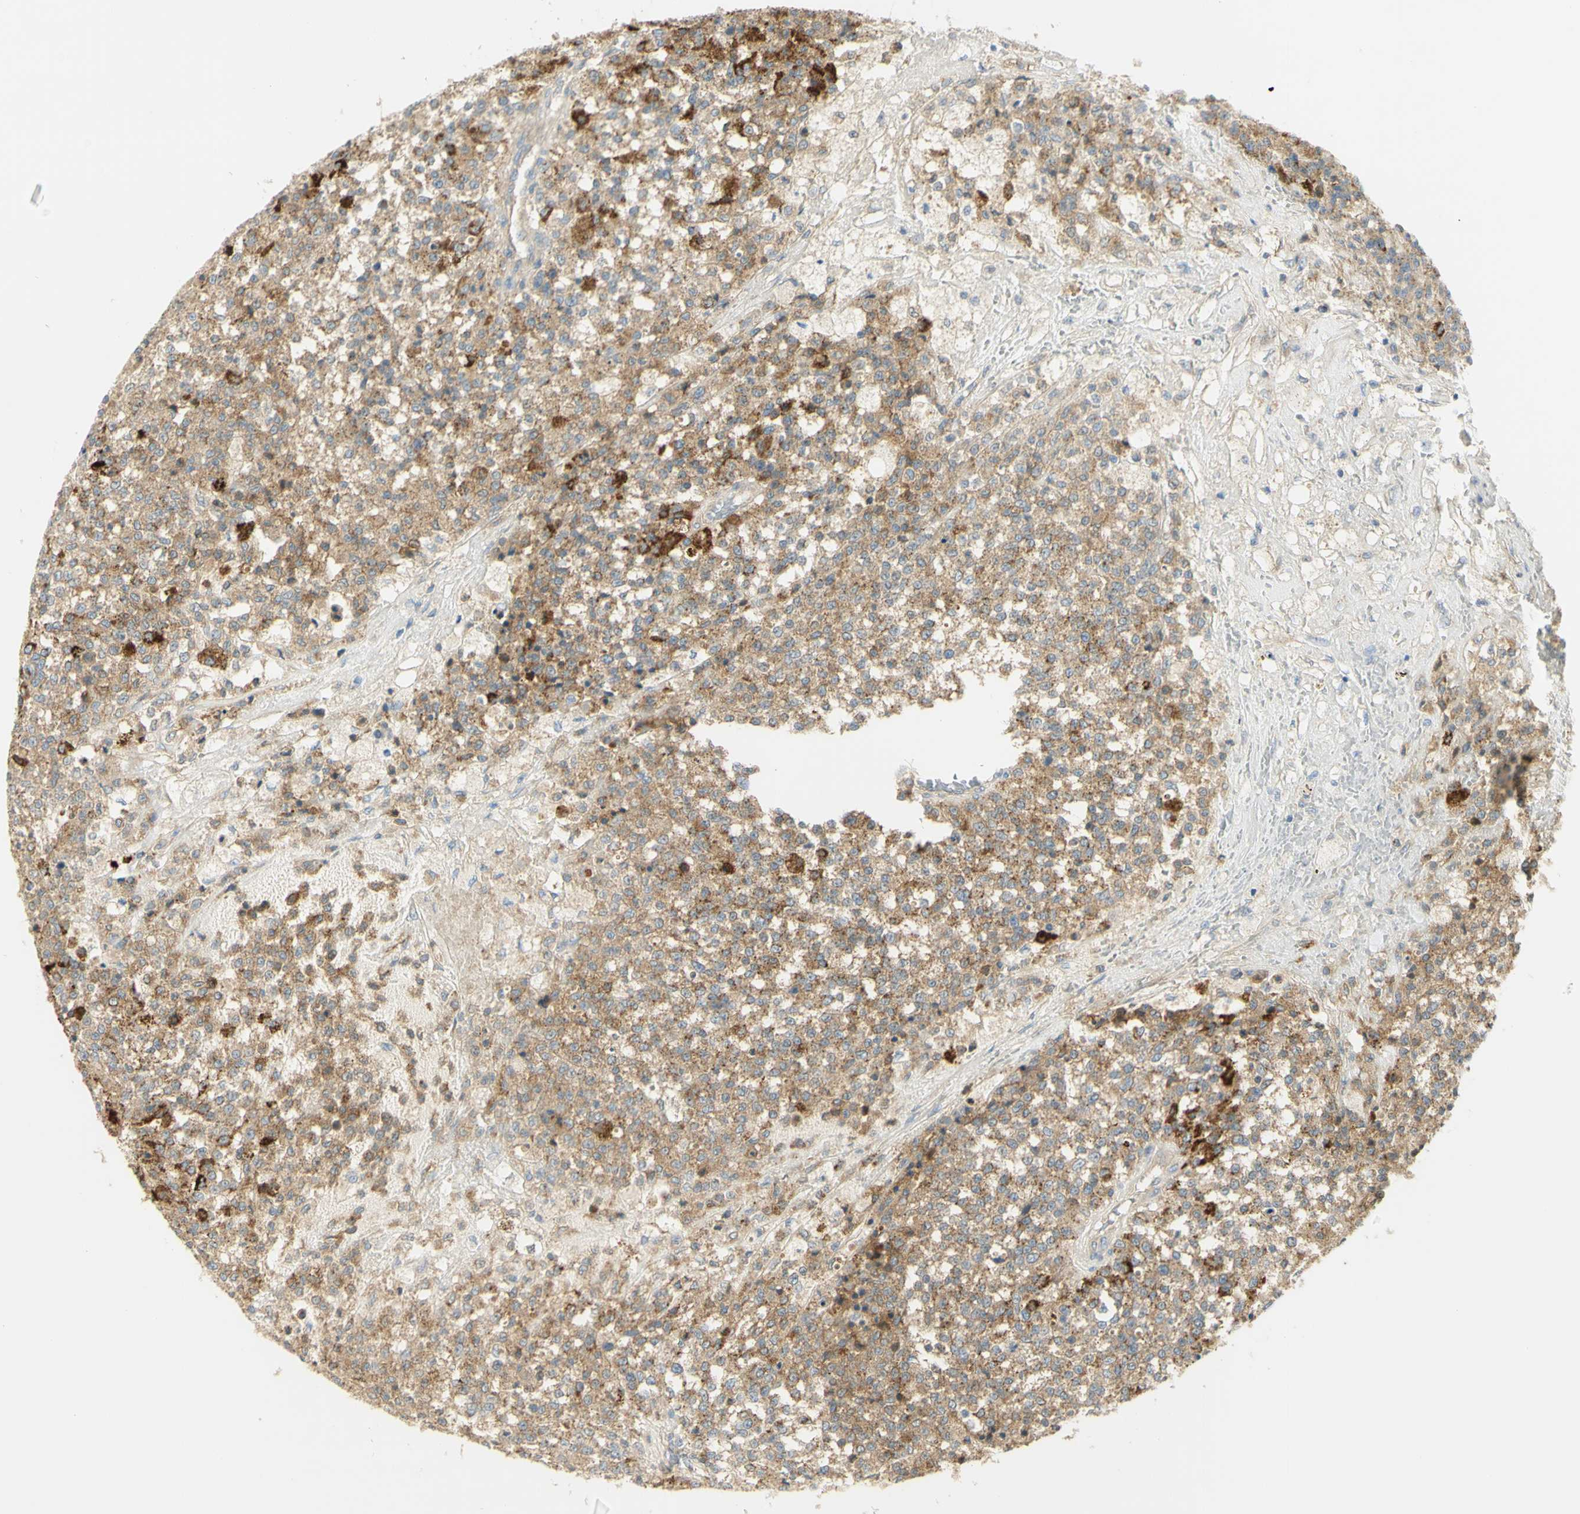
{"staining": {"intensity": "moderate", "quantity": ">75%", "location": "cytoplasmic/membranous"}, "tissue": "testis cancer", "cell_type": "Tumor cells", "image_type": "cancer", "snomed": [{"axis": "morphology", "description": "Seminoma, NOS"}, {"axis": "topography", "description": "Testis"}], "caption": "Testis seminoma stained for a protein exhibits moderate cytoplasmic/membranous positivity in tumor cells.", "gene": "GCNT3", "patient": {"sex": "male", "age": 59}}